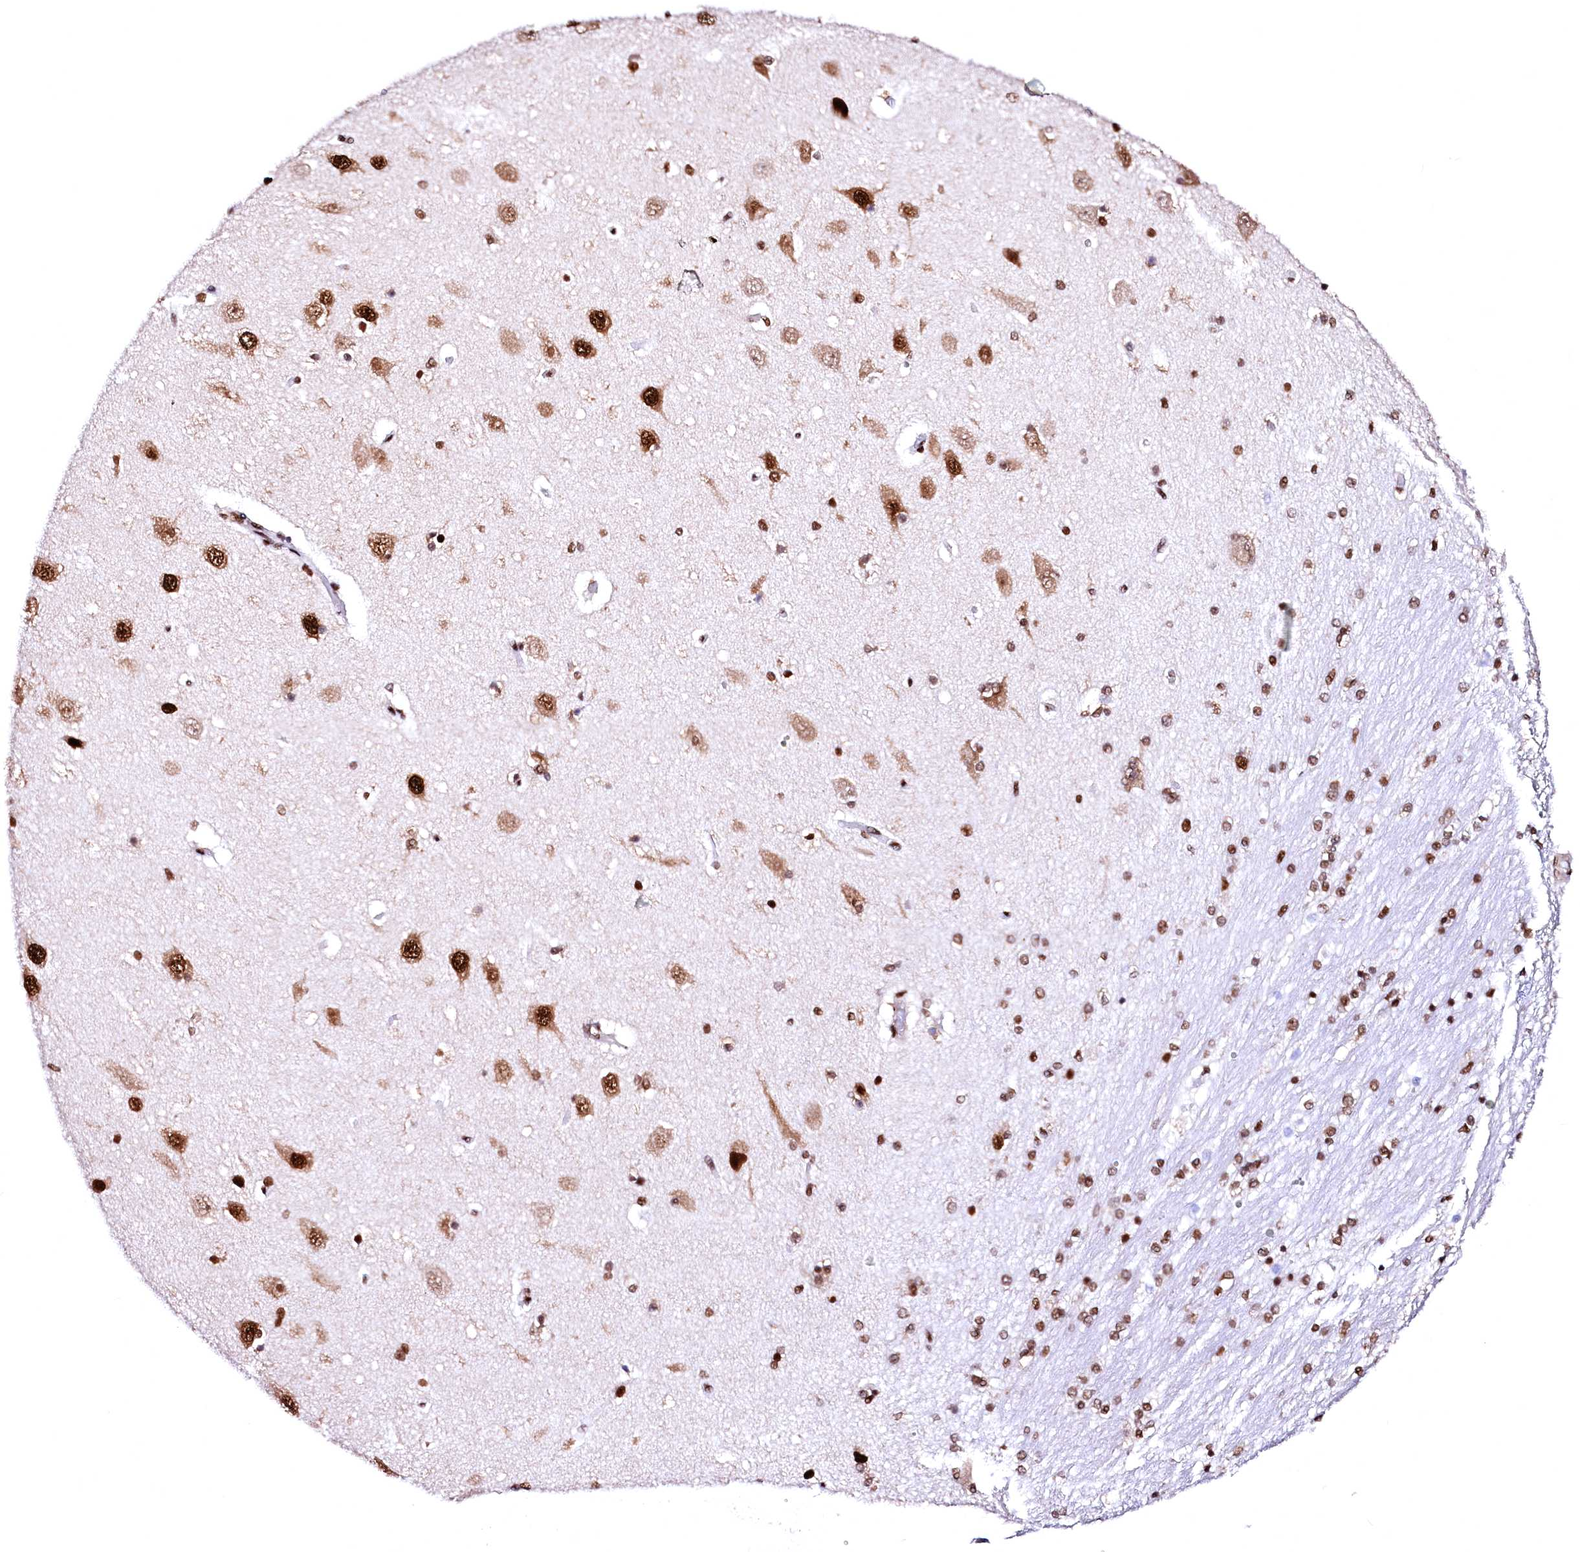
{"staining": {"intensity": "strong", "quantity": ">75%", "location": "nuclear"}, "tissue": "hippocampus", "cell_type": "Glial cells", "image_type": "normal", "snomed": [{"axis": "morphology", "description": "Normal tissue, NOS"}, {"axis": "topography", "description": "Hippocampus"}], "caption": "Strong nuclear protein staining is appreciated in approximately >75% of glial cells in hippocampus. (DAB = brown stain, brightfield microscopy at high magnification).", "gene": "CPSF6", "patient": {"sex": "female", "age": 54}}